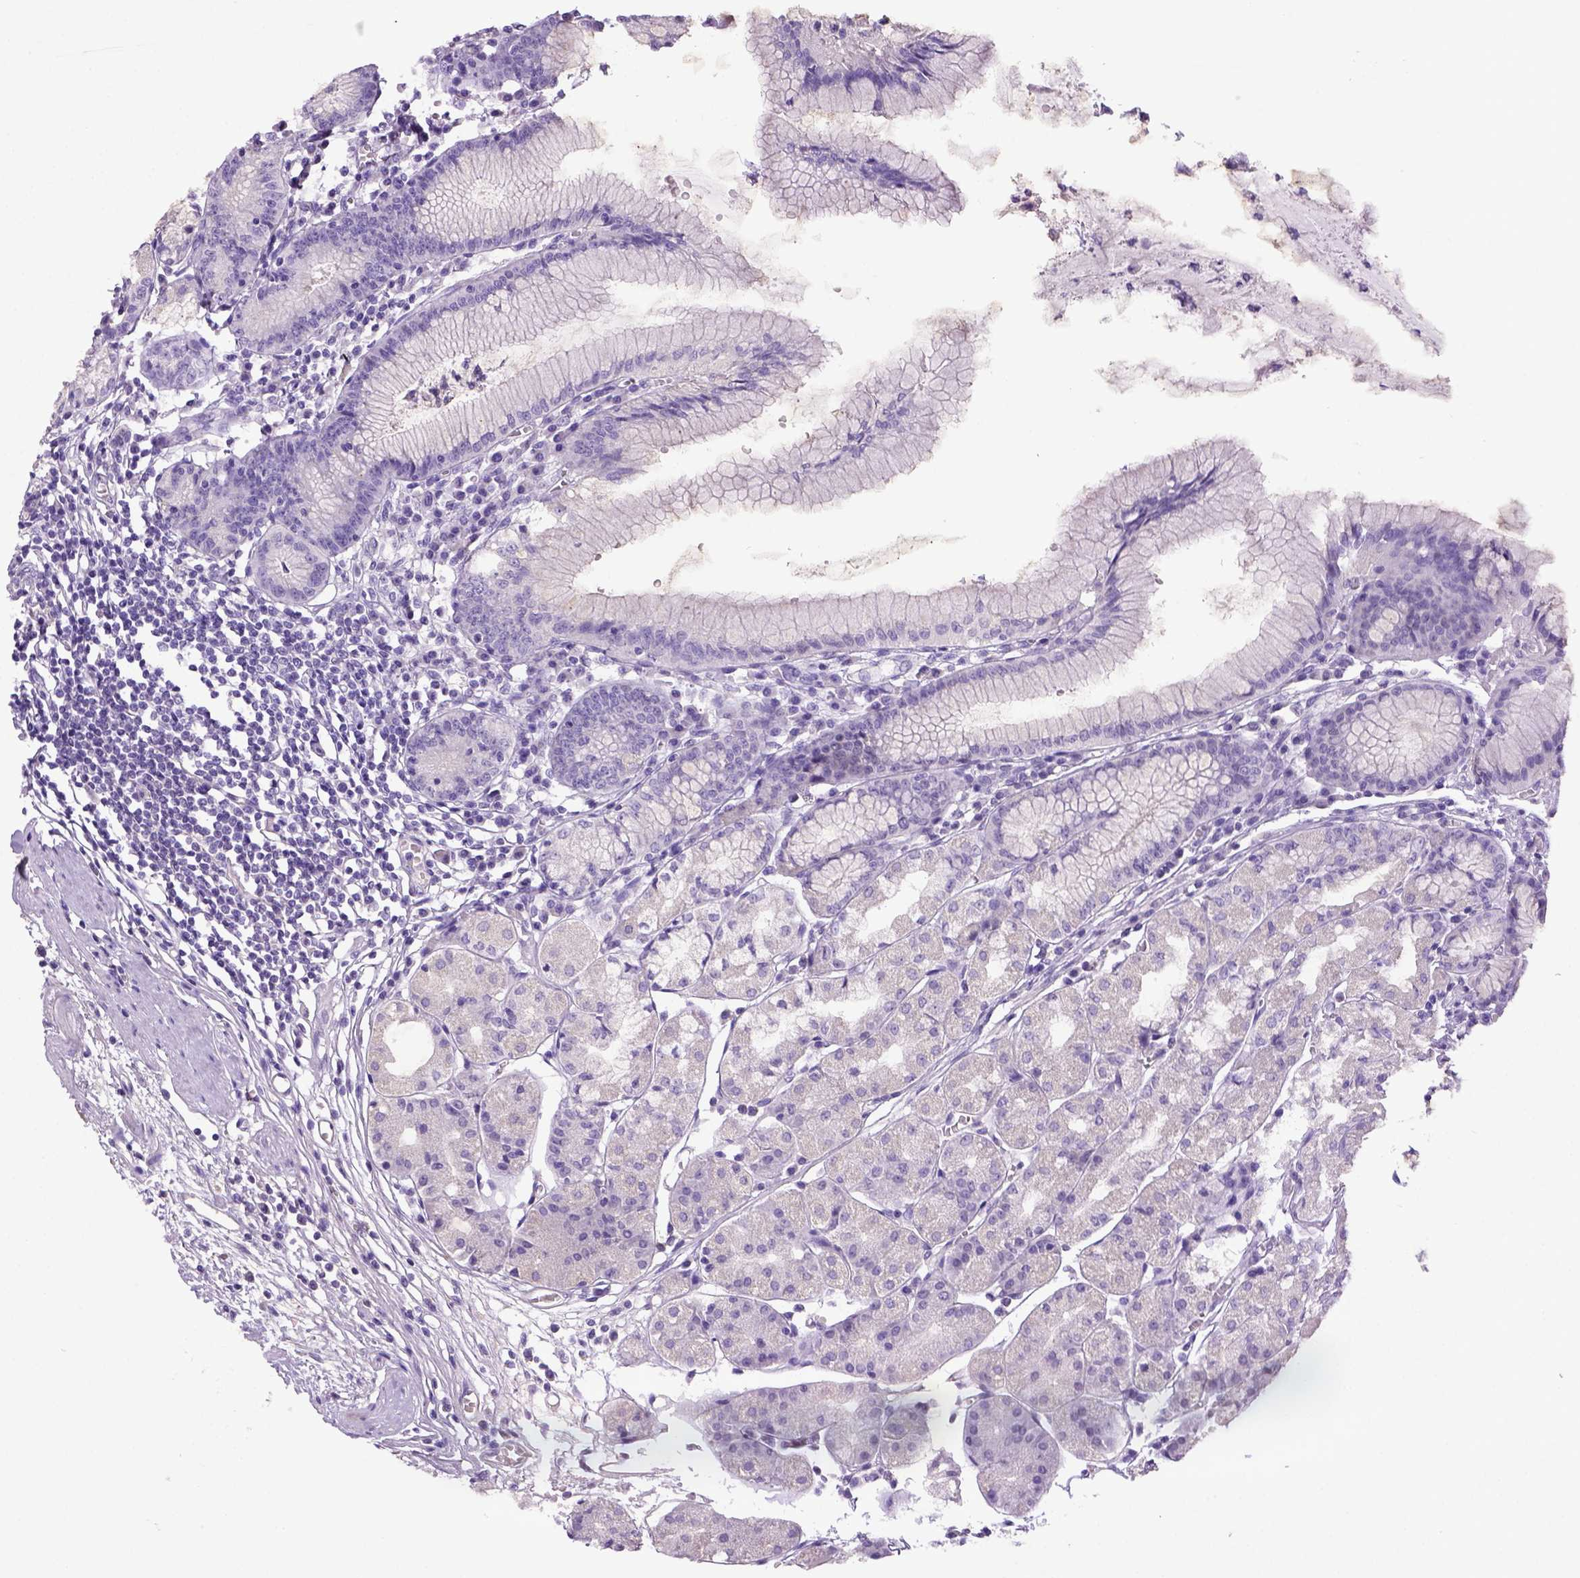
{"staining": {"intensity": "negative", "quantity": "none", "location": "none"}, "tissue": "stomach", "cell_type": "Glandular cells", "image_type": "normal", "snomed": [{"axis": "morphology", "description": "Normal tissue, NOS"}, {"axis": "topography", "description": "Stomach"}], "caption": "High power microscopy image of an immunohistochemistry (IHC) histopathology image of benign stomach, revealing no significant positivity in glandular cells.", "gene": "ITIH4", "patient": {"sex": "male", "age": 55}}